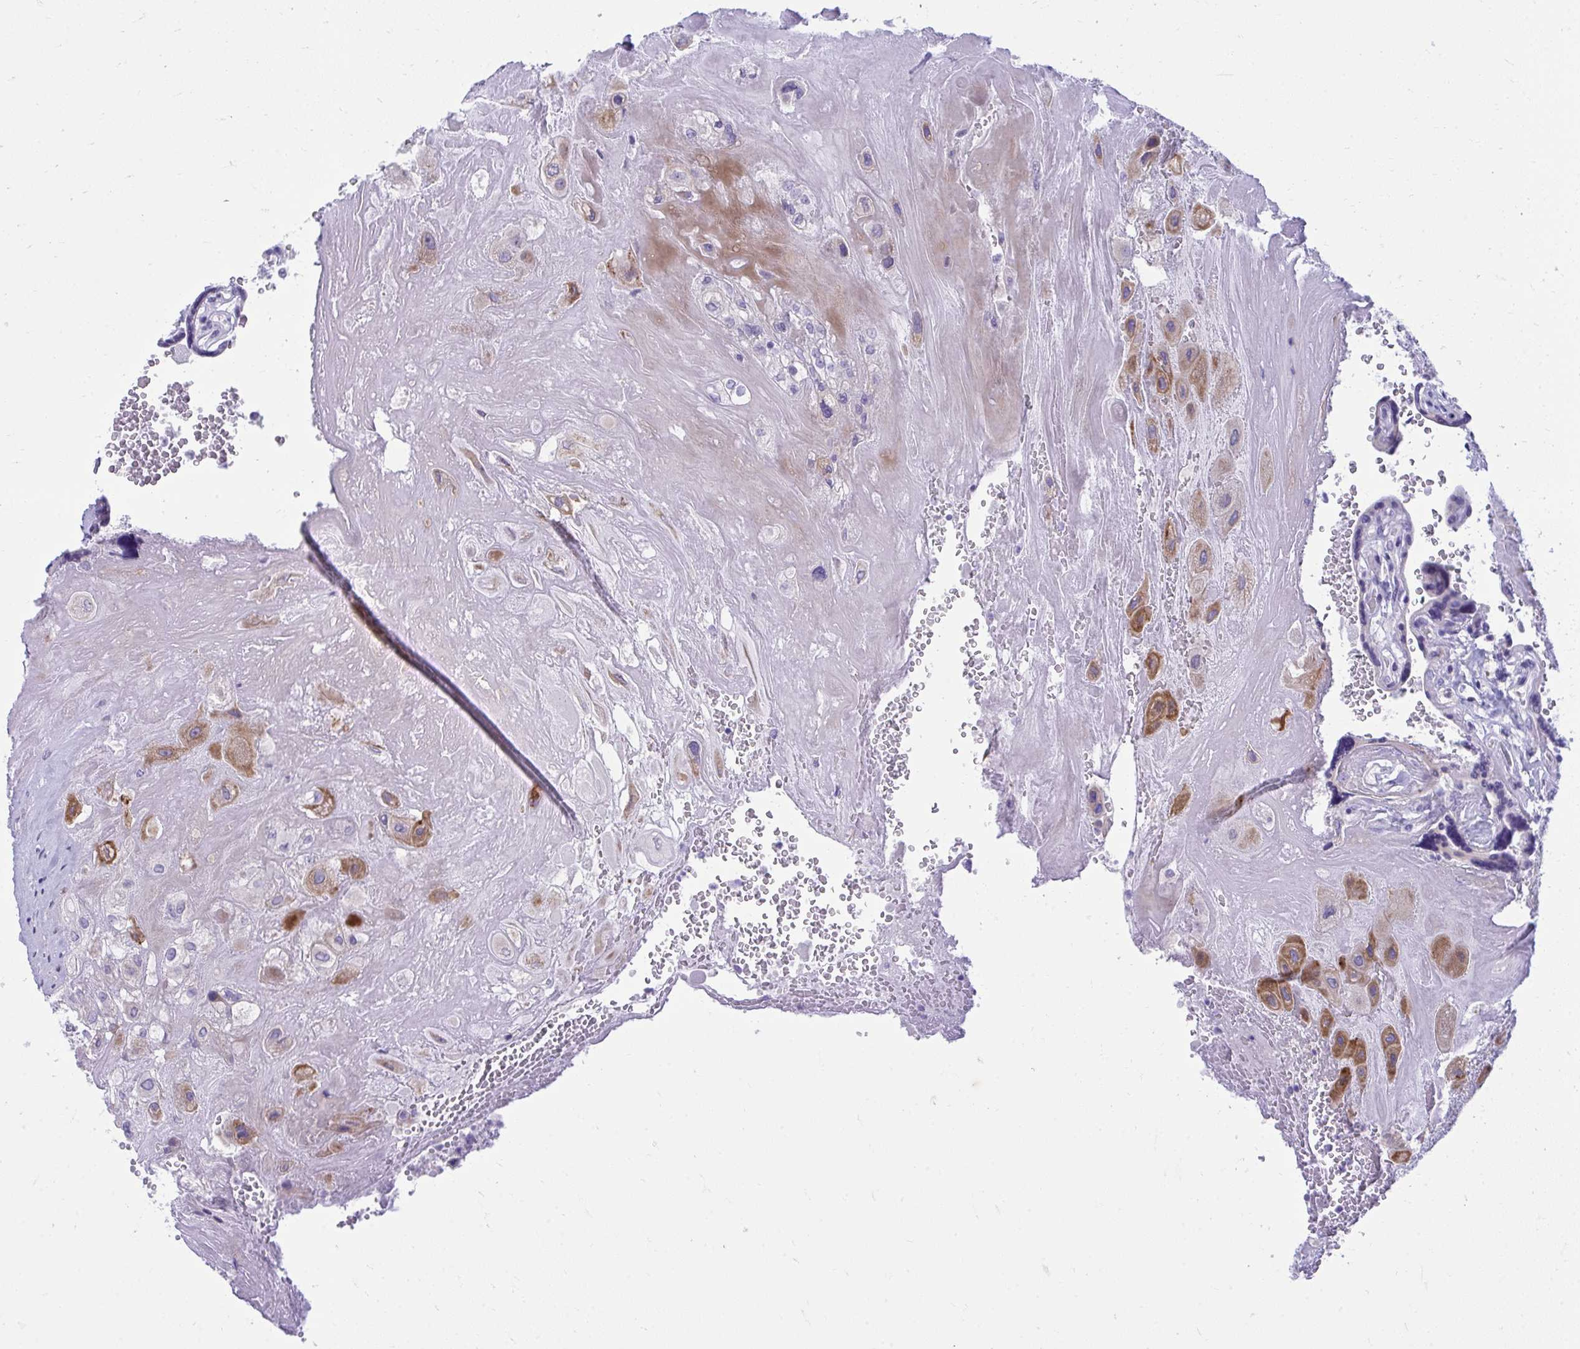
{"staining": {"intensity": "moderate", "quantity": "25%-75%", "location": "cytoplasmic/membranous"}, "tissue": "placenta", "cell_type": "Decidual cells", "image_type": "normal", "snomed": [{"axis": "morphology", "description": "Normal tissue, NOS"}, {"axis": "topography", "description": "Placenta"}], "caption": "A brown stain labels moderate cytoplasmic/membranous positivity of a protein in decidual cells of unremarkable placenta.", "gene": "AIG1", "patient": {"sex": "female", "age": 32}}